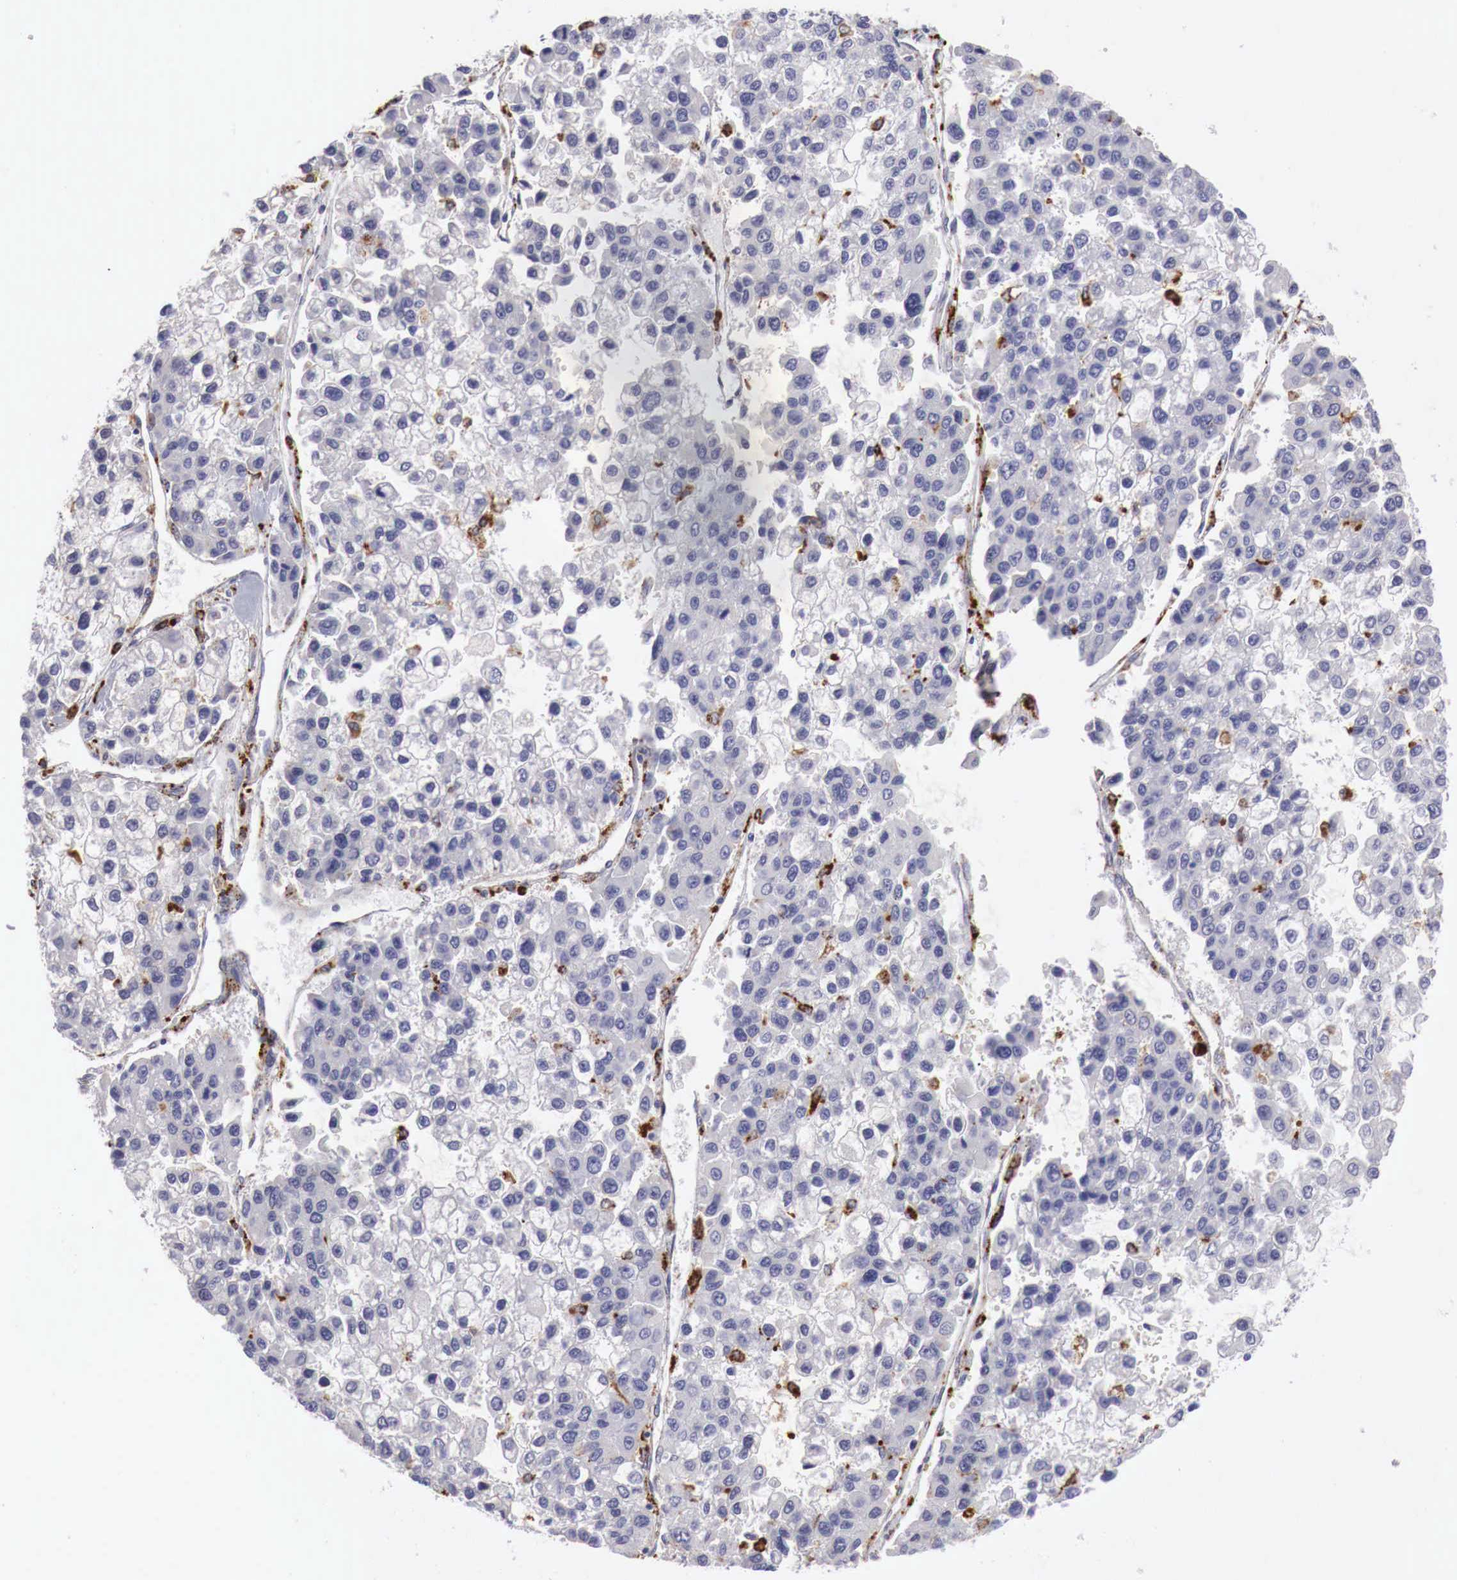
{"staining": {"intensity": "negative", "quantity": "none", "location": "none"}, "tissue": "liver cancer", "cell_type": "Tumor cells", "image_type": "cancer", "snomed": [{"axis": "morphology", "description": "Carcinoma, Hepatocellular, NOS"}, {"axis": "topography", "description": "Liver"}], "caption": "This is an IHC histopathology image of human liver cancer (hepatocellular carcinoma). There is no positivity in tumor cells.", "gene": "GLA", "patient": {"sex": "female", "age": 66}}